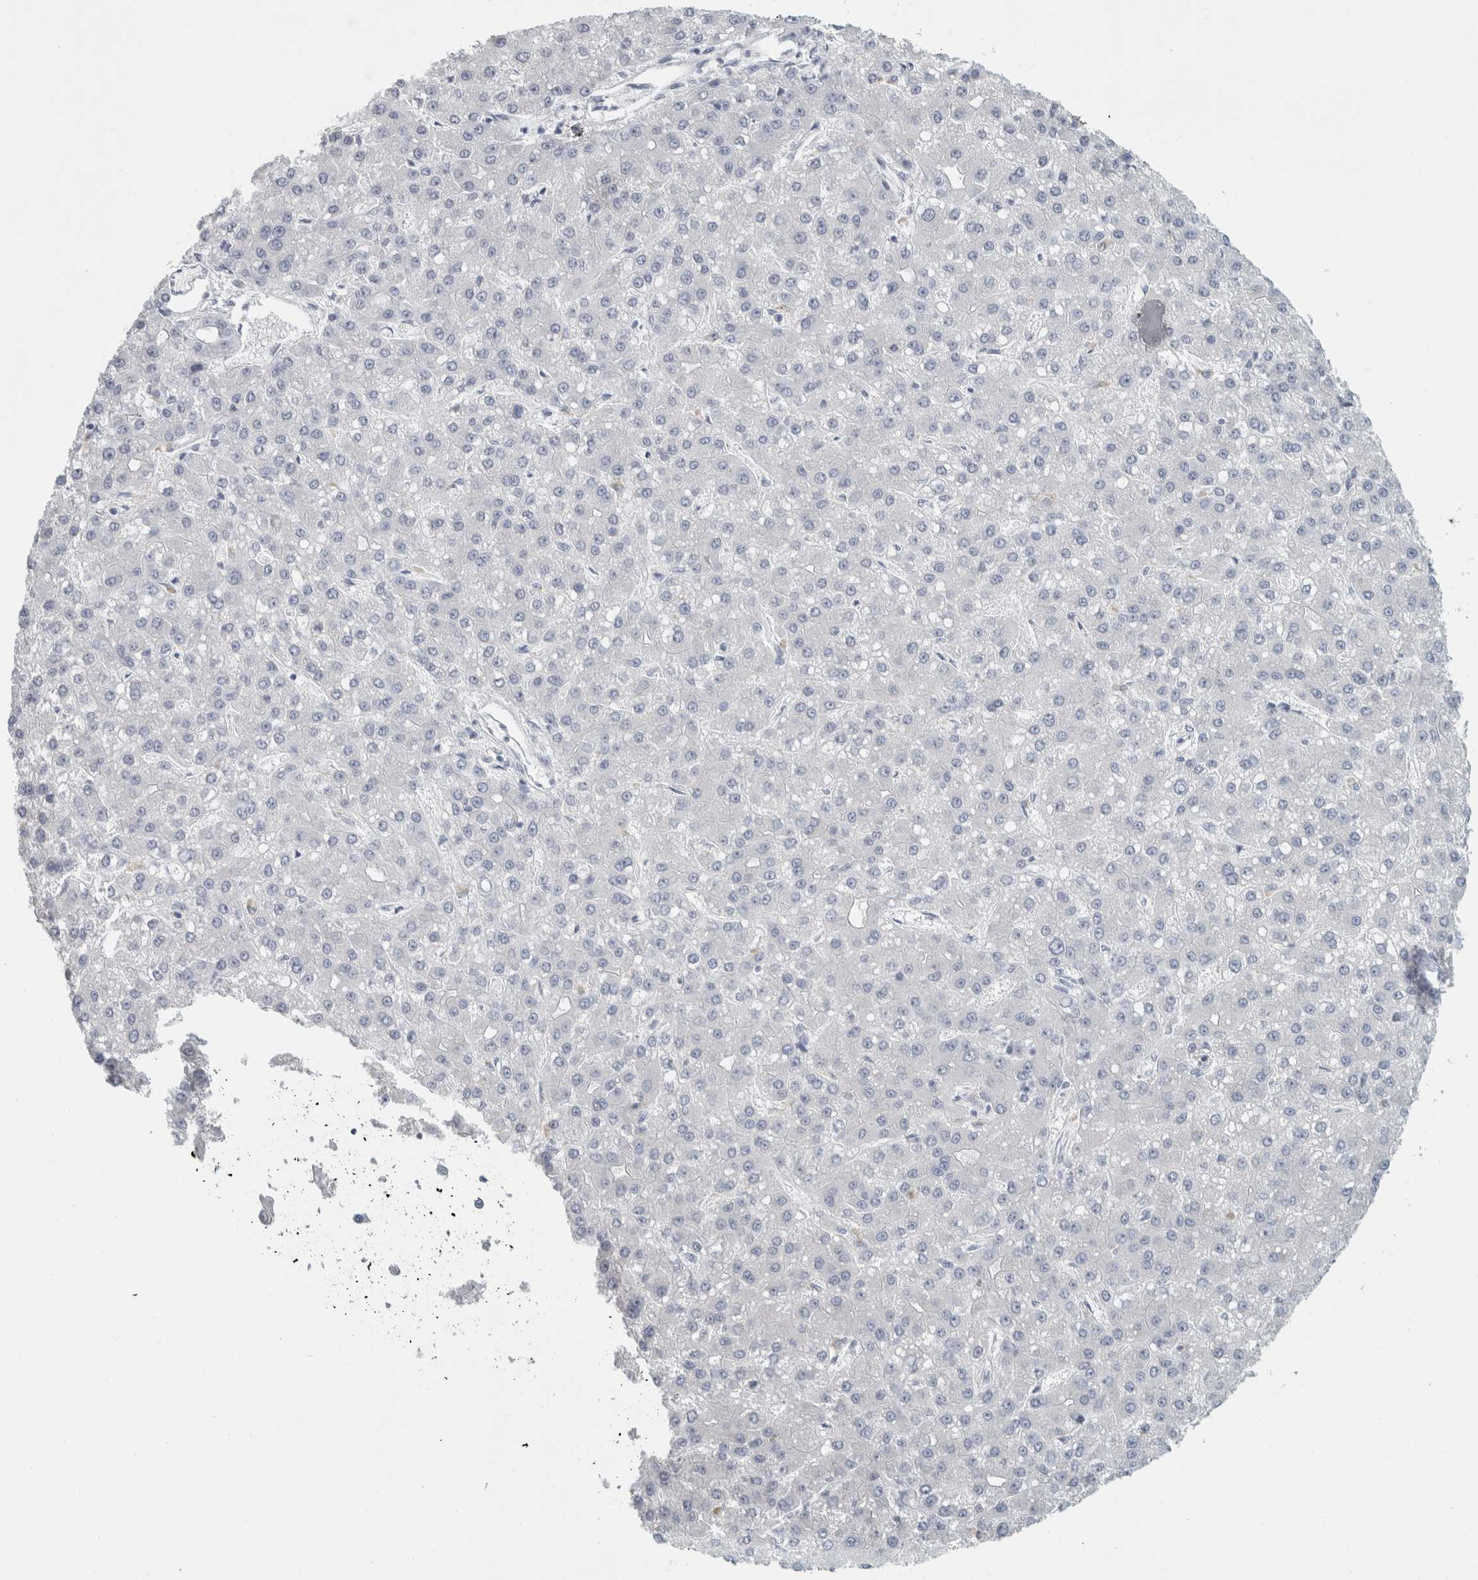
{"staining": {"intensity": "negative", "quantity": "none", "location": "none"}, "tissue": "liver cancer", "cell_type": "Tumor cells", "image_type": "cancer", "snomed": [{"axis": "morphology", "description": "Carcinoma, Hepatocellular, NOS"}, {"axis": "topography", "description": "Liver"}], "caption": "The photomicrograph reveals no staining of tumor cells in liver cancer (hepatocellular carcinoma). (Stains: DAB (3,3'-diaminobenzidine) IHC with hematoxylin counter stain, Microscopy: brightfield microscopy at high magnification).", "gene": "SLC28A3", "patient": {"sex": "male", "age": 67}}